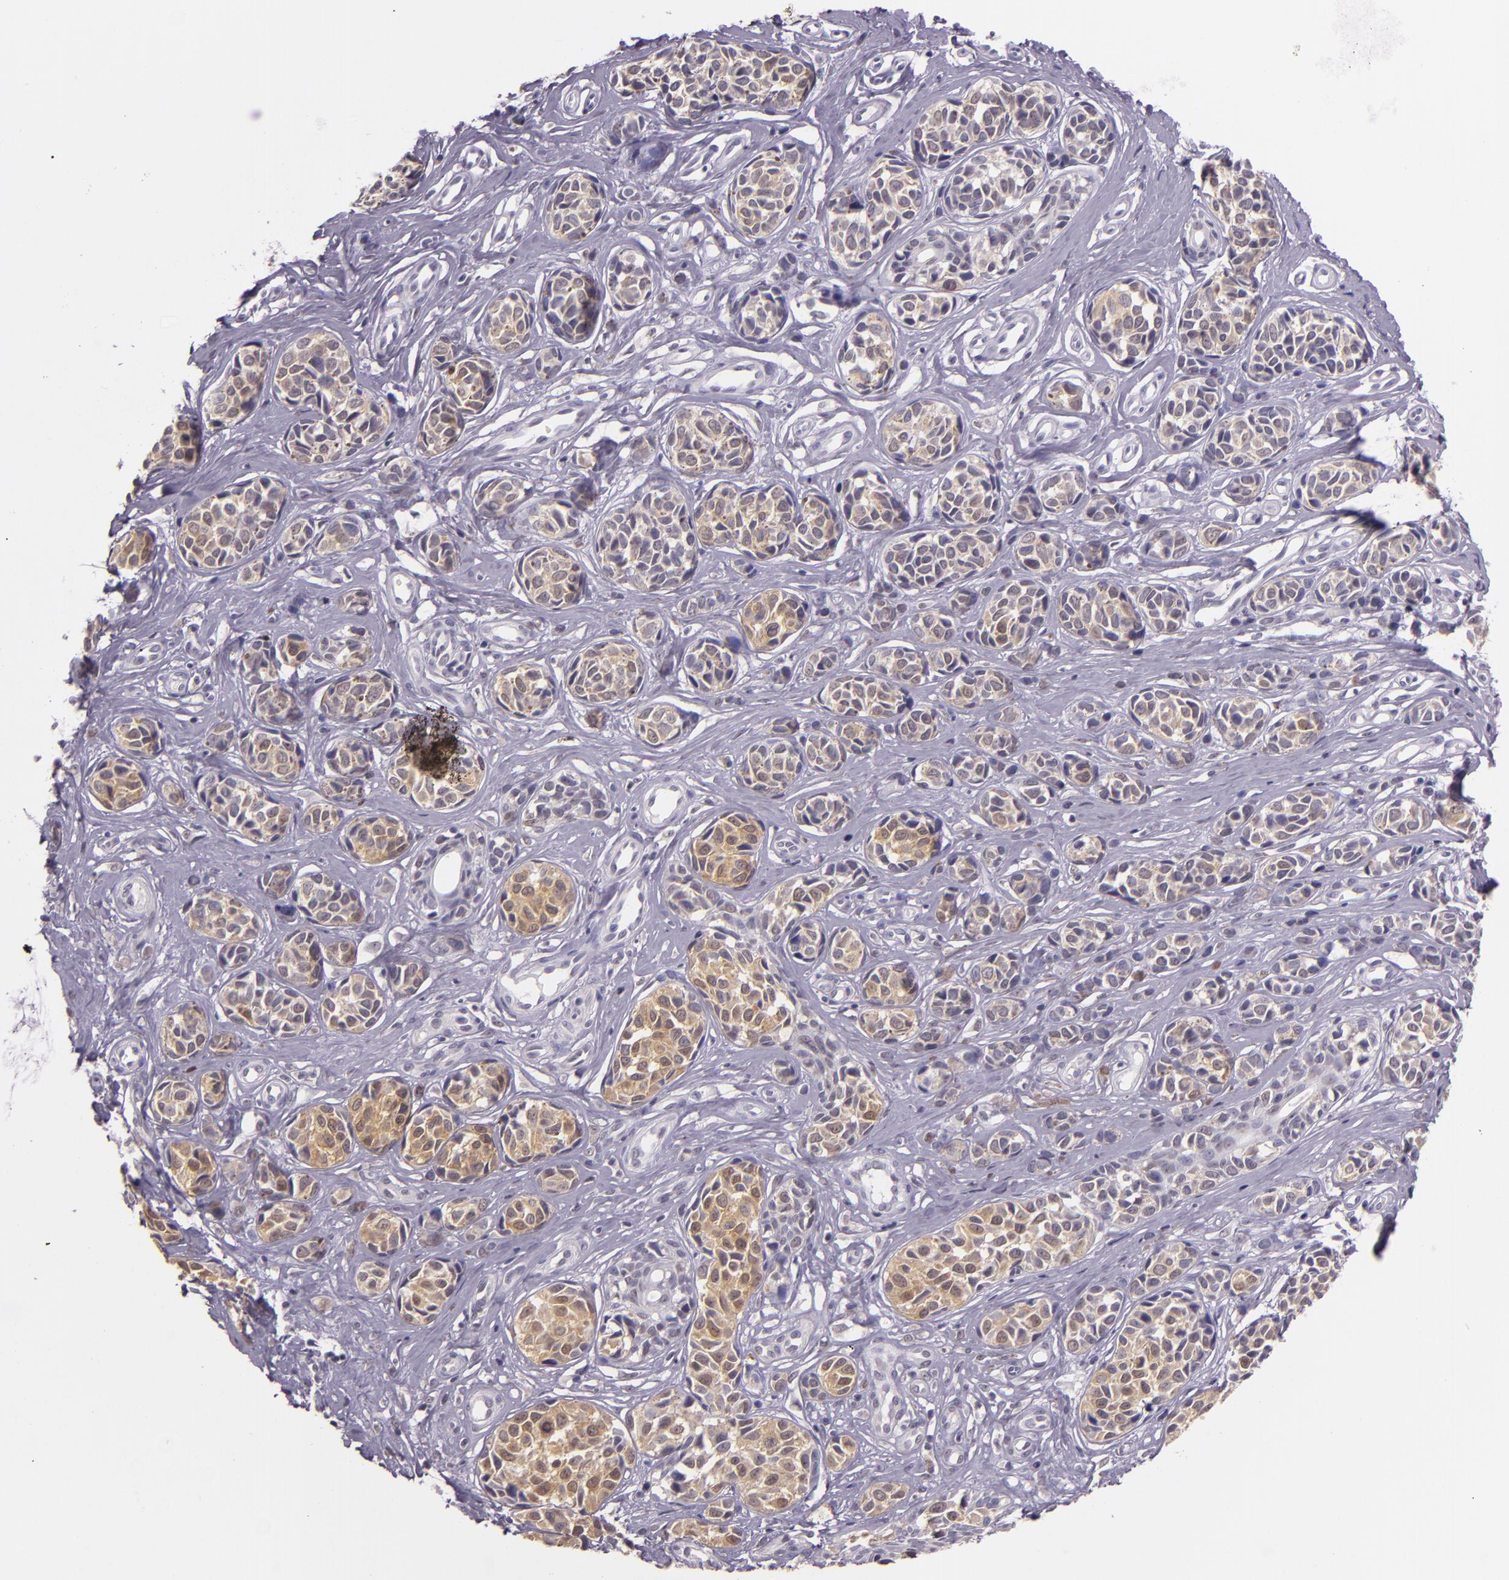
{"staining": {"intensity": "weak", "quantity": "25%-75%", "location": "cytoplasmic/membranous"}, "tissue": "melanoma", "cell_type": "Tumor cells", "image_type": "cancer", "snomed": [{"axis": "morphology", "description": "Malignant melanoma, NOS"}, {"axis": "topography", "description": "Skin"}], "caption": "IHC histopathology image of malignant melanoma stained for a protein (brown), which reveals low levels of weak cytoplasmic/membranous staining in approximately 25%-75% of tumor cells.", "gene": "HSPA8", "patient": {"sex": "male", "age": 79}}